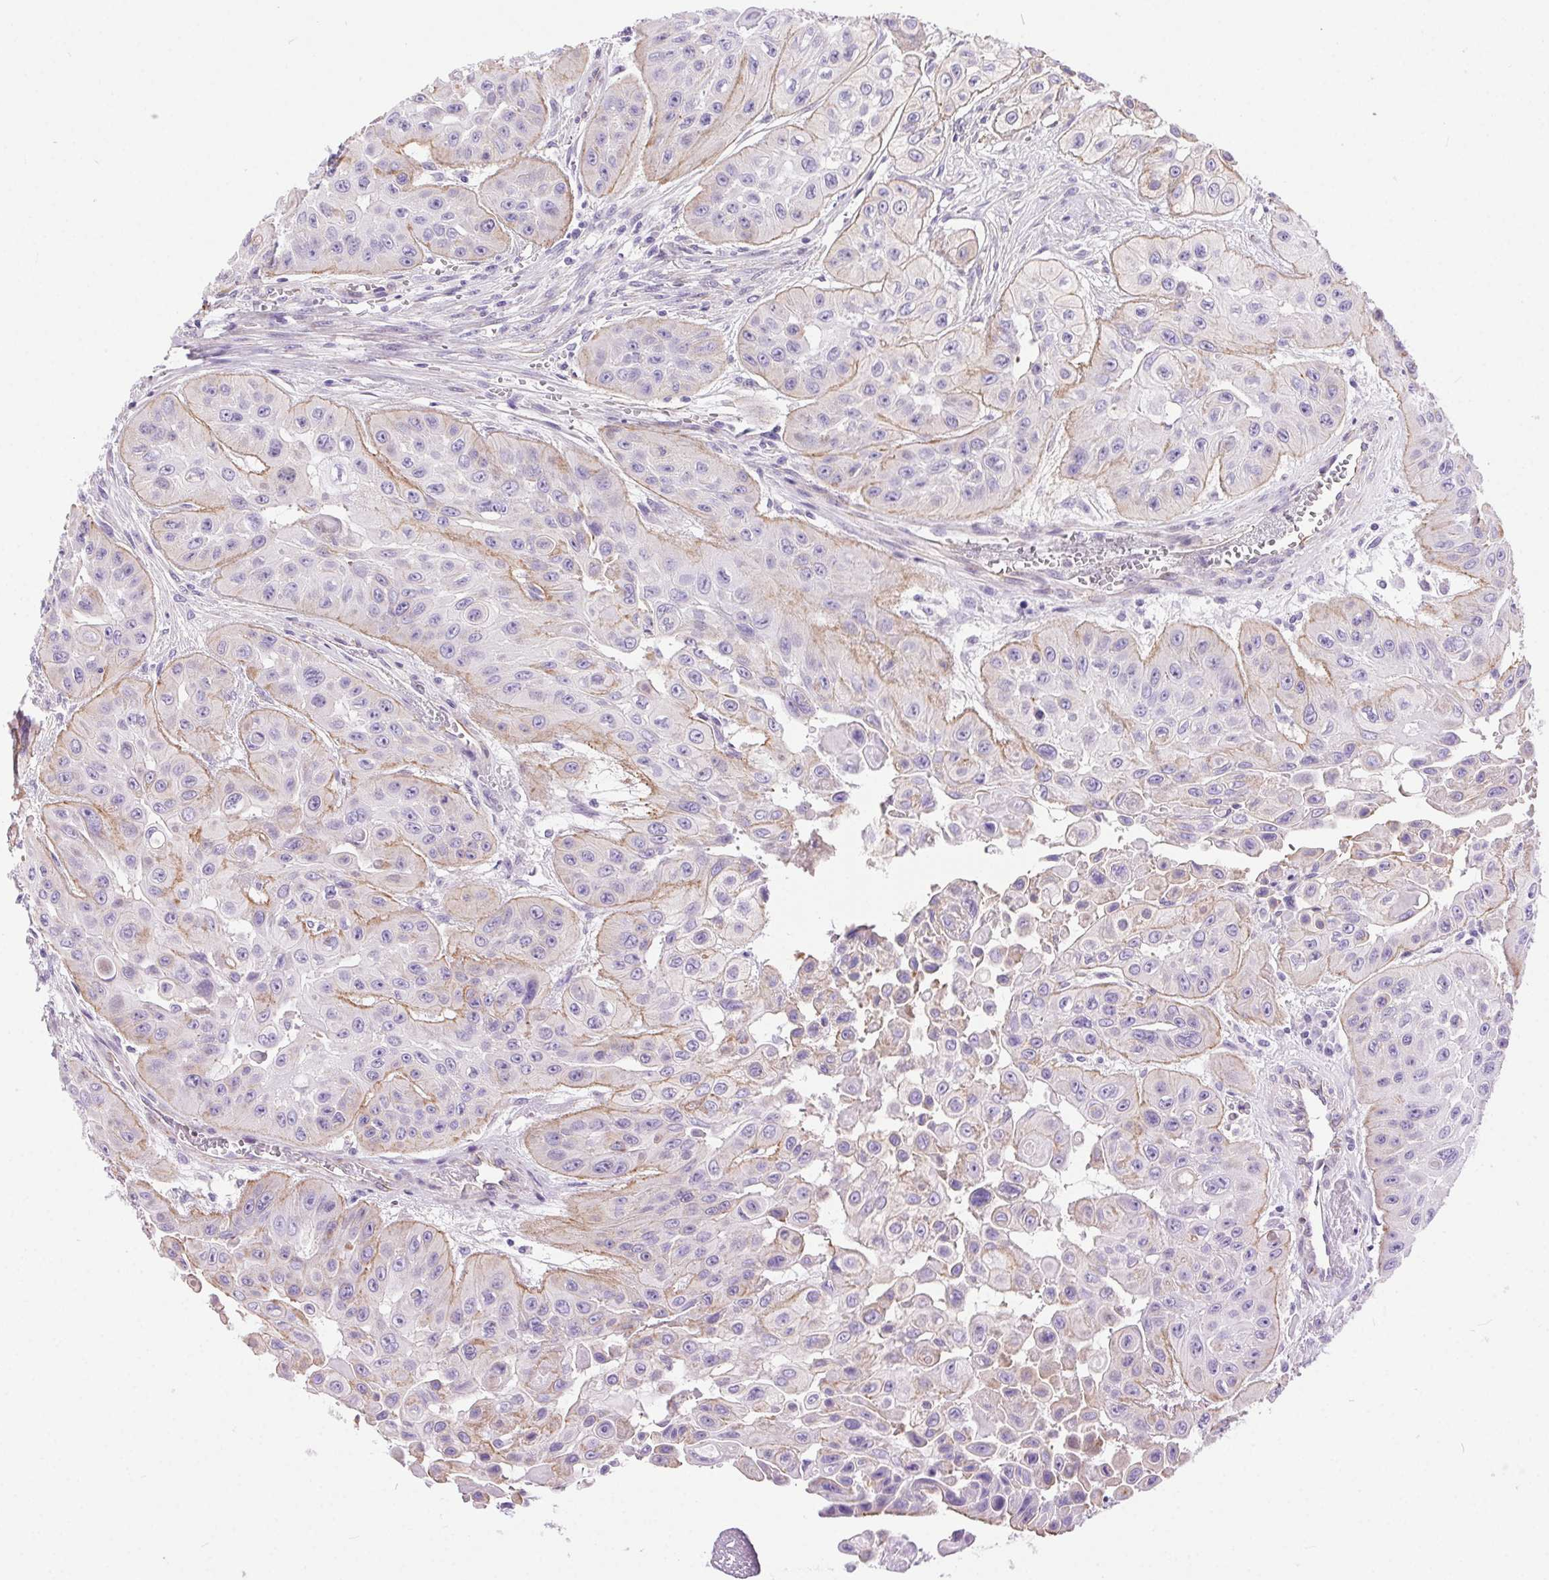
{"staining": {"intensity": "weak", "quantity": "<25%", "location": "cytoplasmic/membranous"}, "tissue": "head and neck cancer", "cell_type": "Tumor cells", "image_type": "cancer", "snomed": [{"axis": "morphology", "description": "Adenocarcinoma, NOS"}, {"axis": "topography", "description": "Head-Neck"}], "caption": "Immunohistochemistry (IHC) photomicrograph of human head and neck cancer stained for a protein (brown), which displays no positivity in tumor cells.", "gene": "SHCBP1L", "patient": {"sex": "male", "age": 73}}